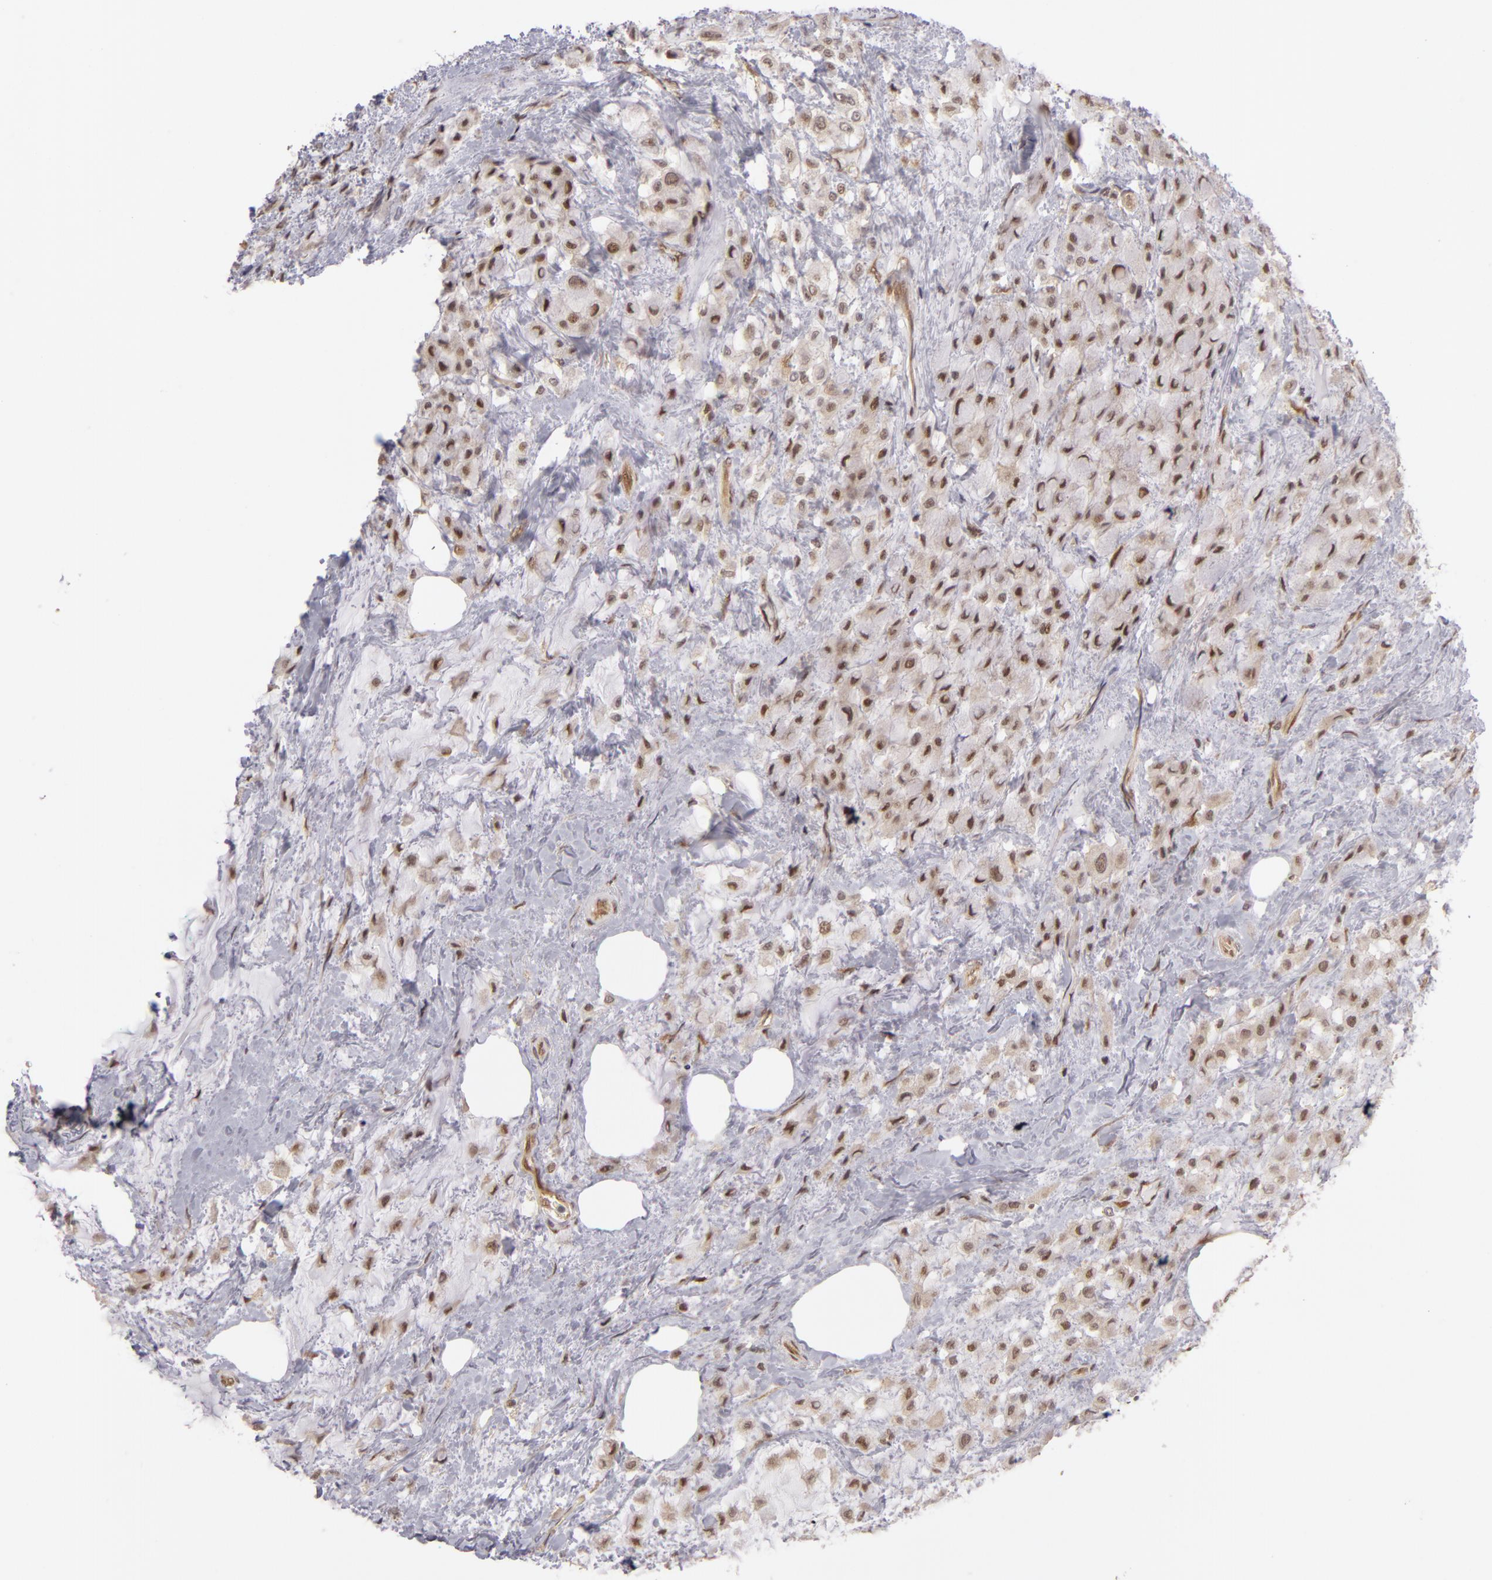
{"staining": {"intensity": "moderate", "quantity": ">75%", "location": "nuclear"}, "tissue": "breast cancer", "cell_type": "Tumor cells", "image_type": "cancer", "snomed": [{"axis": "morphology", "description": "Lobular carcinoma"}, {"axis": "topography", "description": "Breast"}], "caption": "Immunohistochemistry (IHC) micrograph of neoplastic tissue: human breast lobular carcinoma stained using immunohistochemistry (IHC) exhibits medium levels of moderate protein expression localized specifically in the nuclear of tumor cells, appearing as a nuclear brown color.", "gene": "ZNF133", "patient": {"sex": "female", "age": 85}}